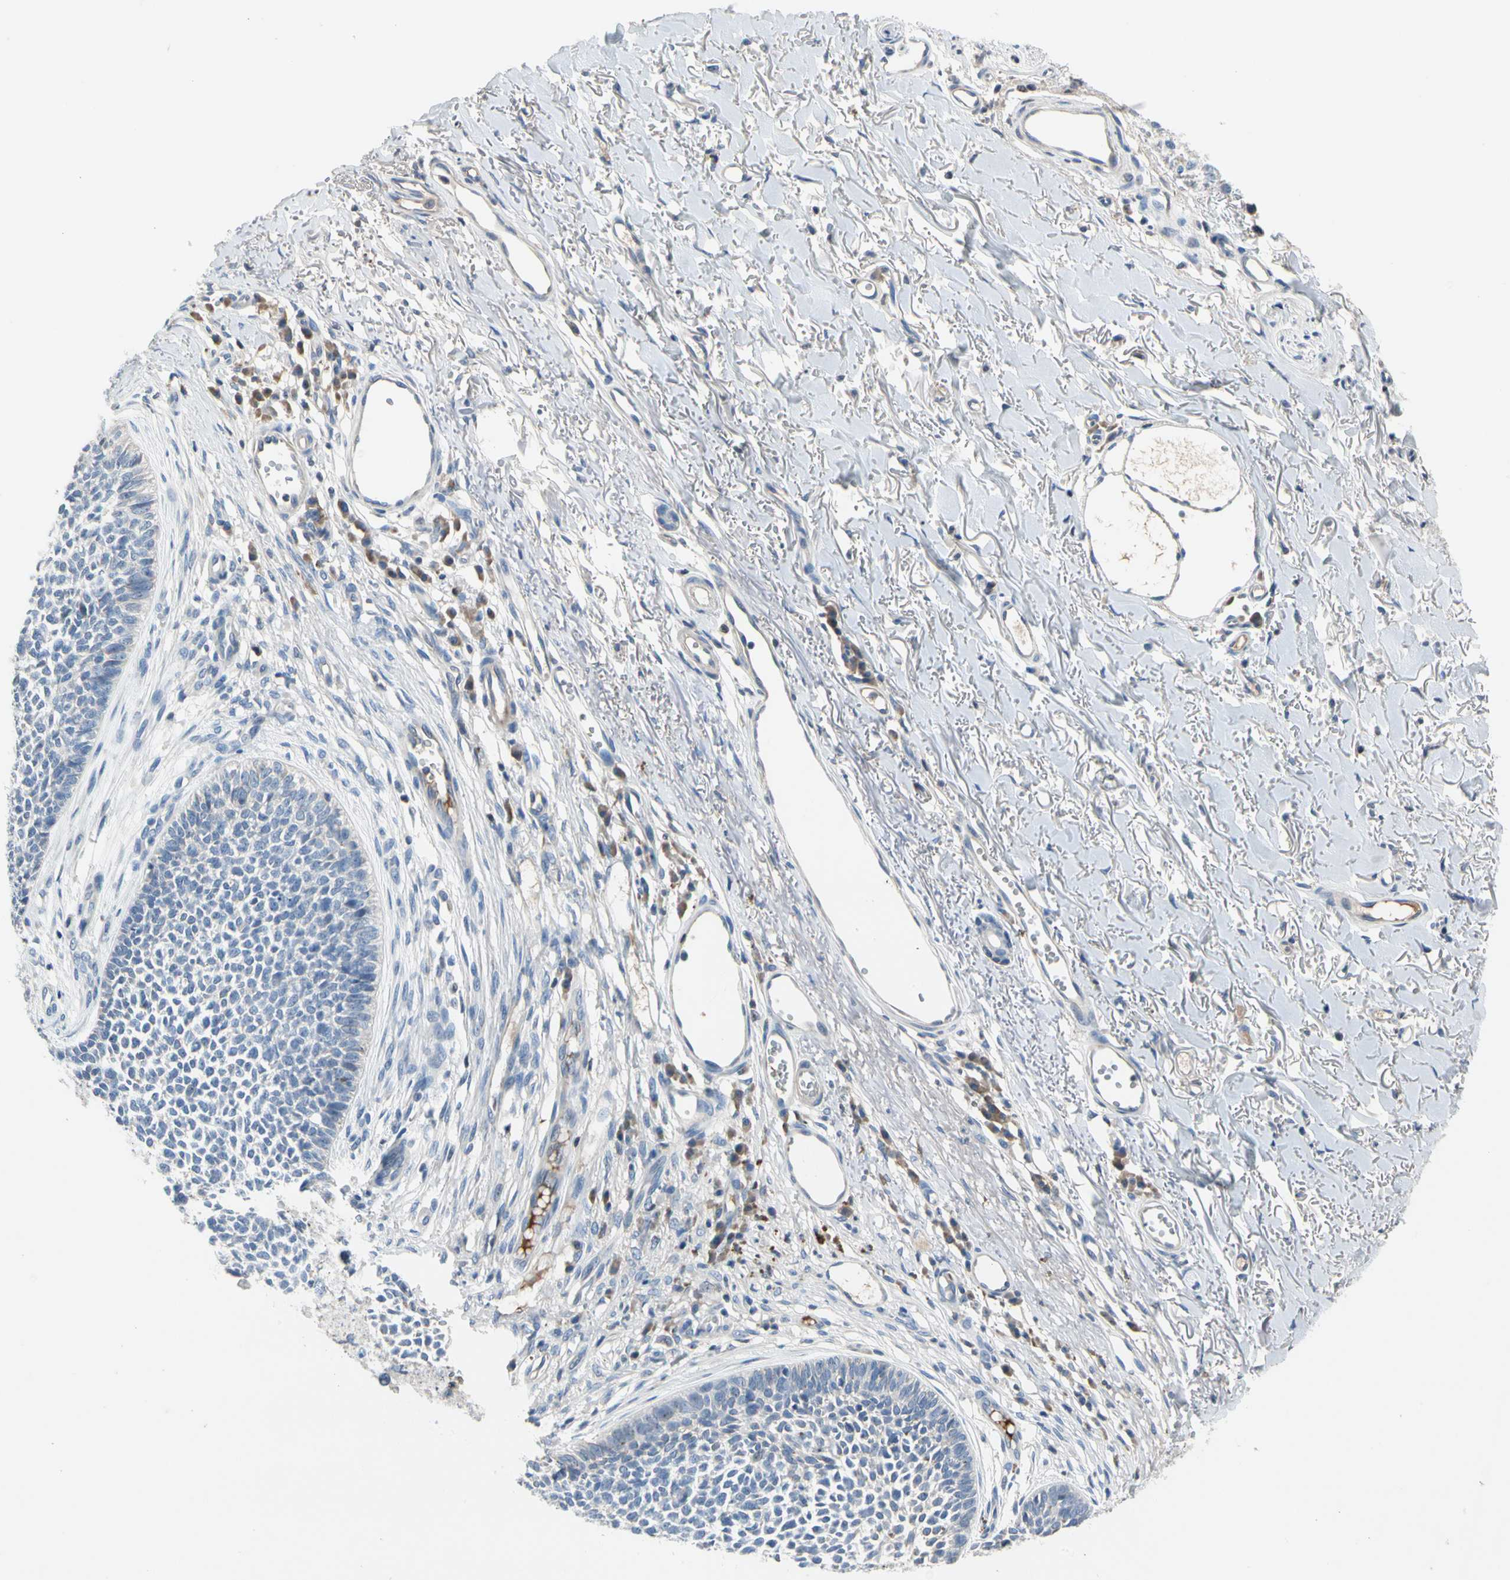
{"staining": {"intensity": "negative", "quantity": "none", "location": "none"}, "tissue": "skin cancer", "cell_type": "Tumor cells", "image_type": "cancer", "snomed": [{"axis": "morphology", "description": "Basal cell carcinoma"}, {"axis": "topography", "description": "Skin"}], "caption": "A high-resolution photomicrograph shows immunohistochemistry (IHC) staining of basal cell carcinoma (skin), which exhibits no significant positivity in tumor cells.", "gene": "ECRG4", "patient": {"sex": "female", "age": 84}}